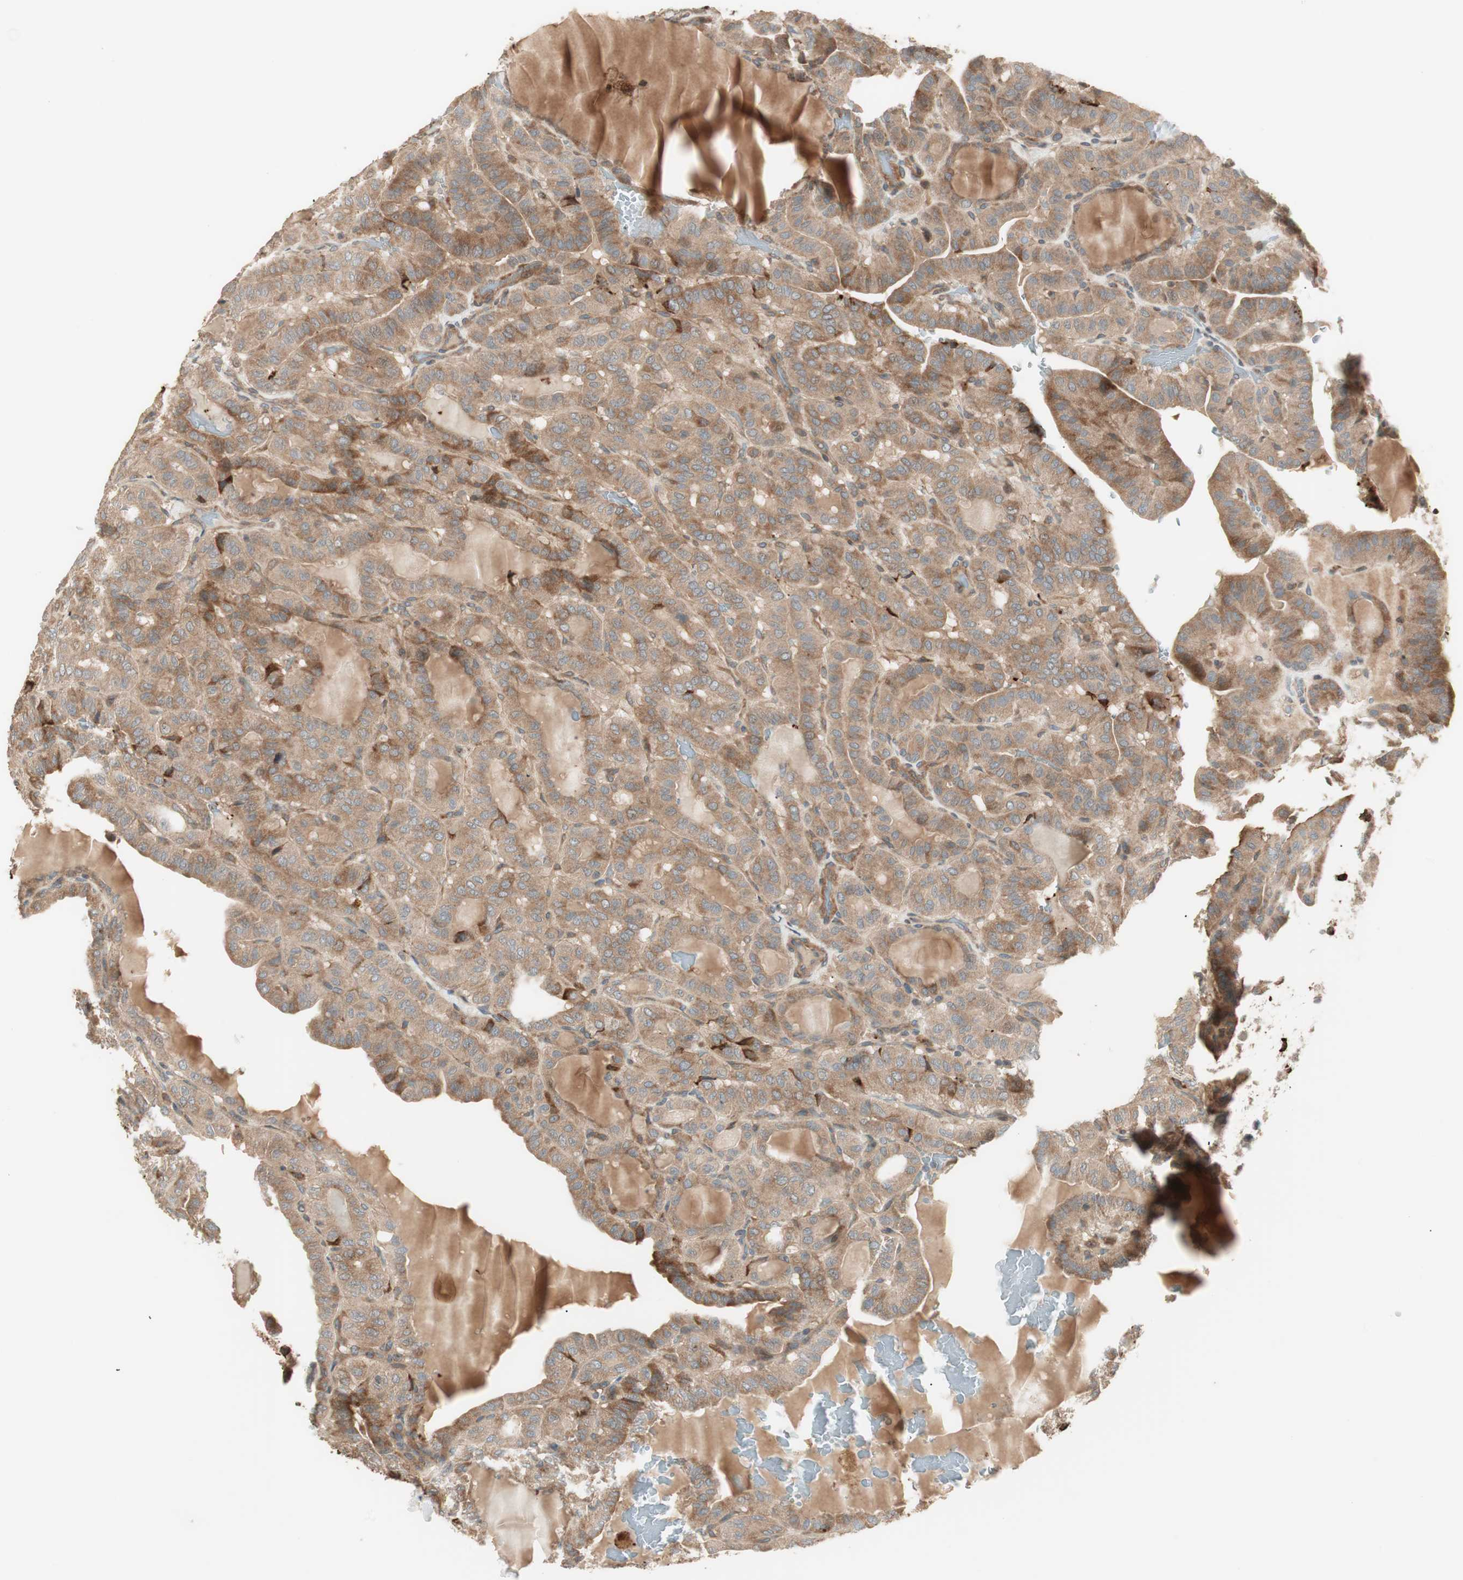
{"staining": {"intensity": "moderate", "quantity": ">75%", "location": "cytoplasmic/membranous"}, "tissue": "thyroid cancer", "cell_type": "Tumor cells", "image_type": "cancer", "snomed": [{"axis": "morphology", "description": "Papillary adenocarcinoma, NOS"}, {"axis": "topography", "description": "Thyroid gland"}], "caption": "A histopathology image of papillary adenocarcinoma (thyroid) stained for a protein reveals moderate cytoplasmic/membranous brown staining in tumor cells. The staining was performed using DAB, with brown indicating positive protein expression. Nuclei are stained blue with hematoxylin.", "gene": "SFRP1", "patient": {"sex": "male", "age": 77}}